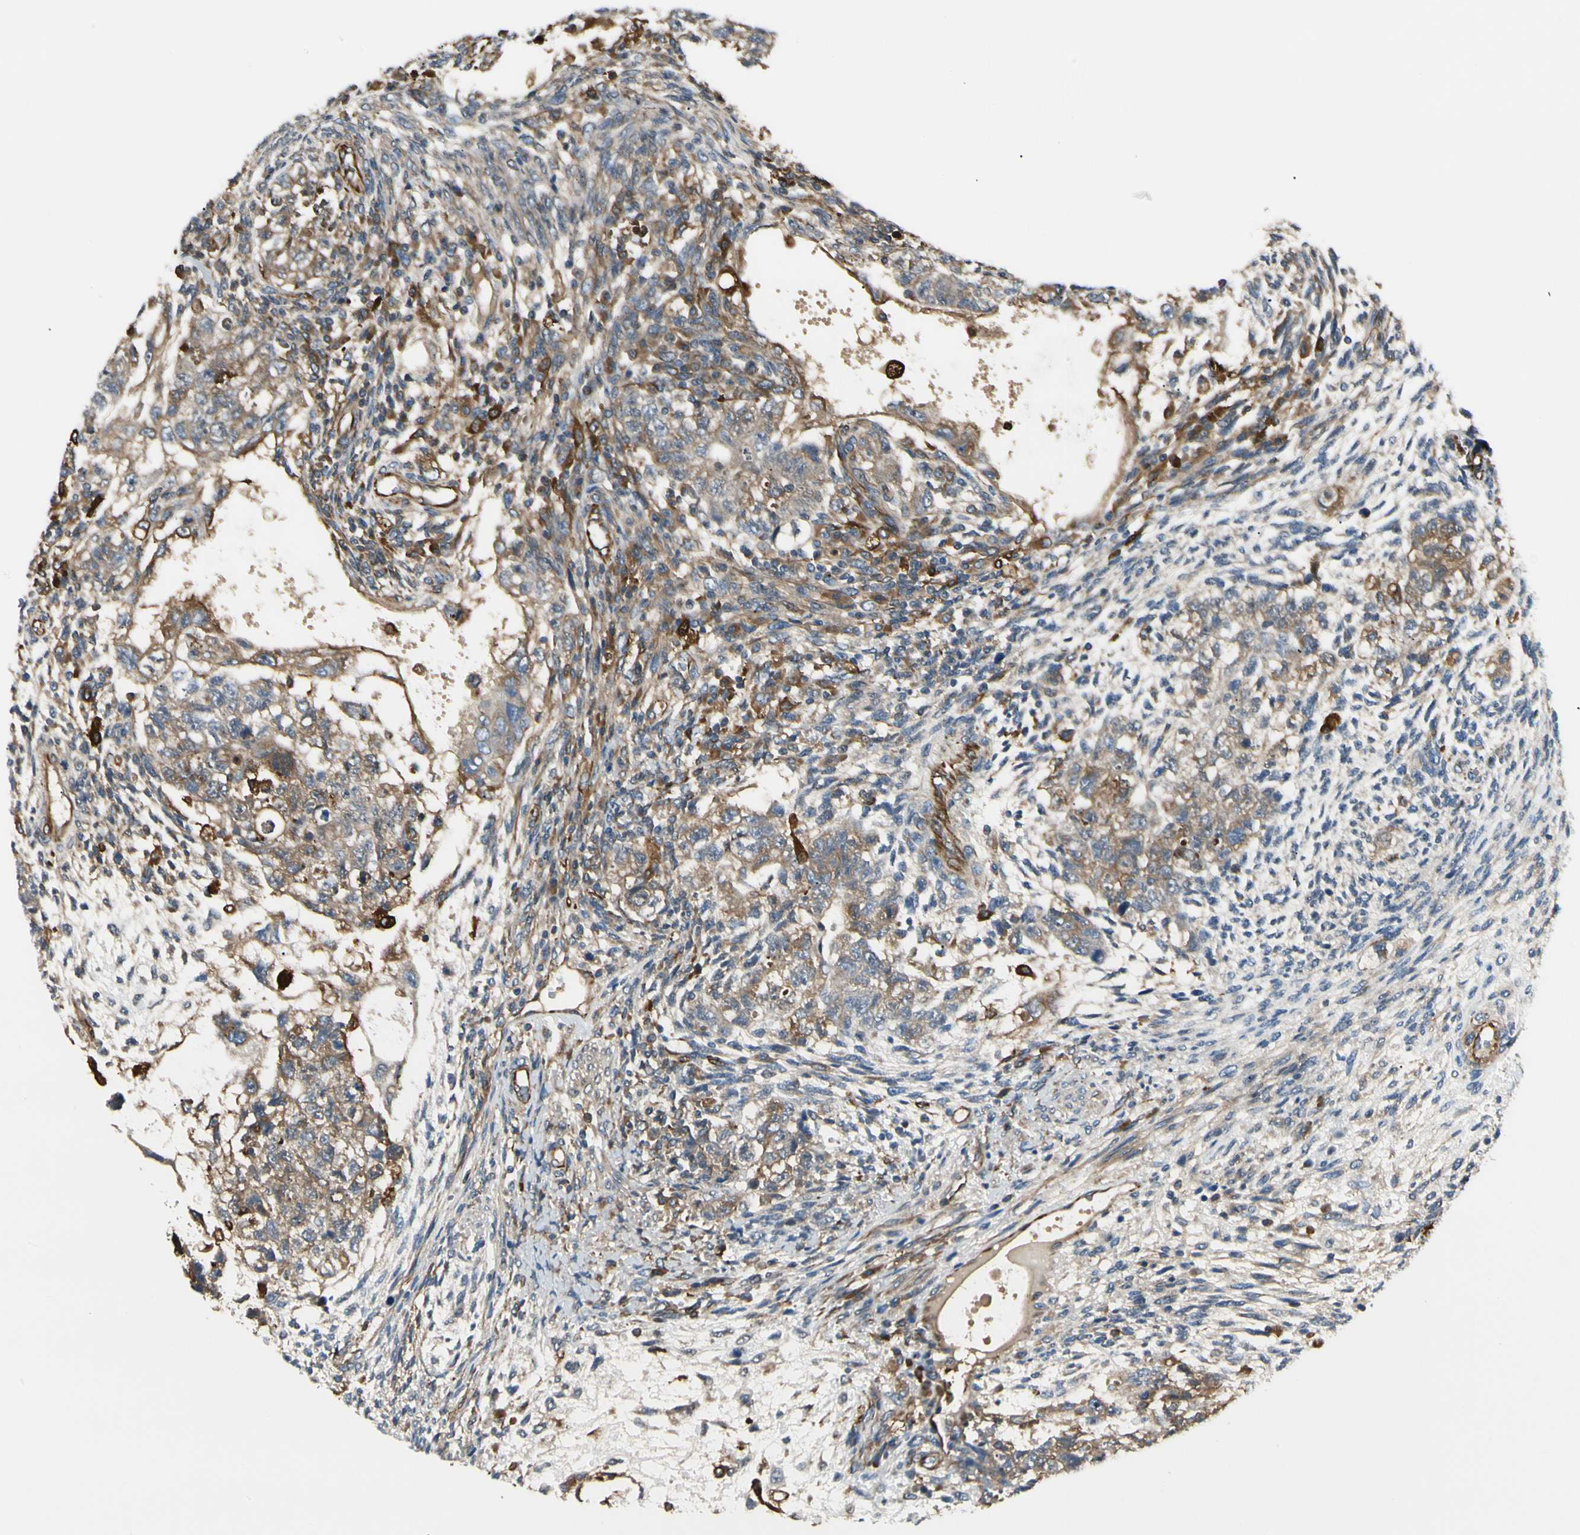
{"staining": {"intensity": "weak", "quantity": ">75%", "location": "cytoplasmic/membranous"}, "tissue": "testis cancer", "cell_type": "Tumor cells", "image_type": "cancer", "snomed": [{"axis": "morphology", "description": "Normal tissue, NOS"}, {"axis": "morphology", "description": "Carcinoma, Embryonal, NOS"}, {"axis": "topography", "description": "Testis"}], "caption": "The image shows staining of embryonal carcinoma (testis), revealing weak cytoplasmic/membranous protein positivity (brown color) within tumor cells.", "gene": "FTH1", "patient": {"sex": "male", "age": 36}}